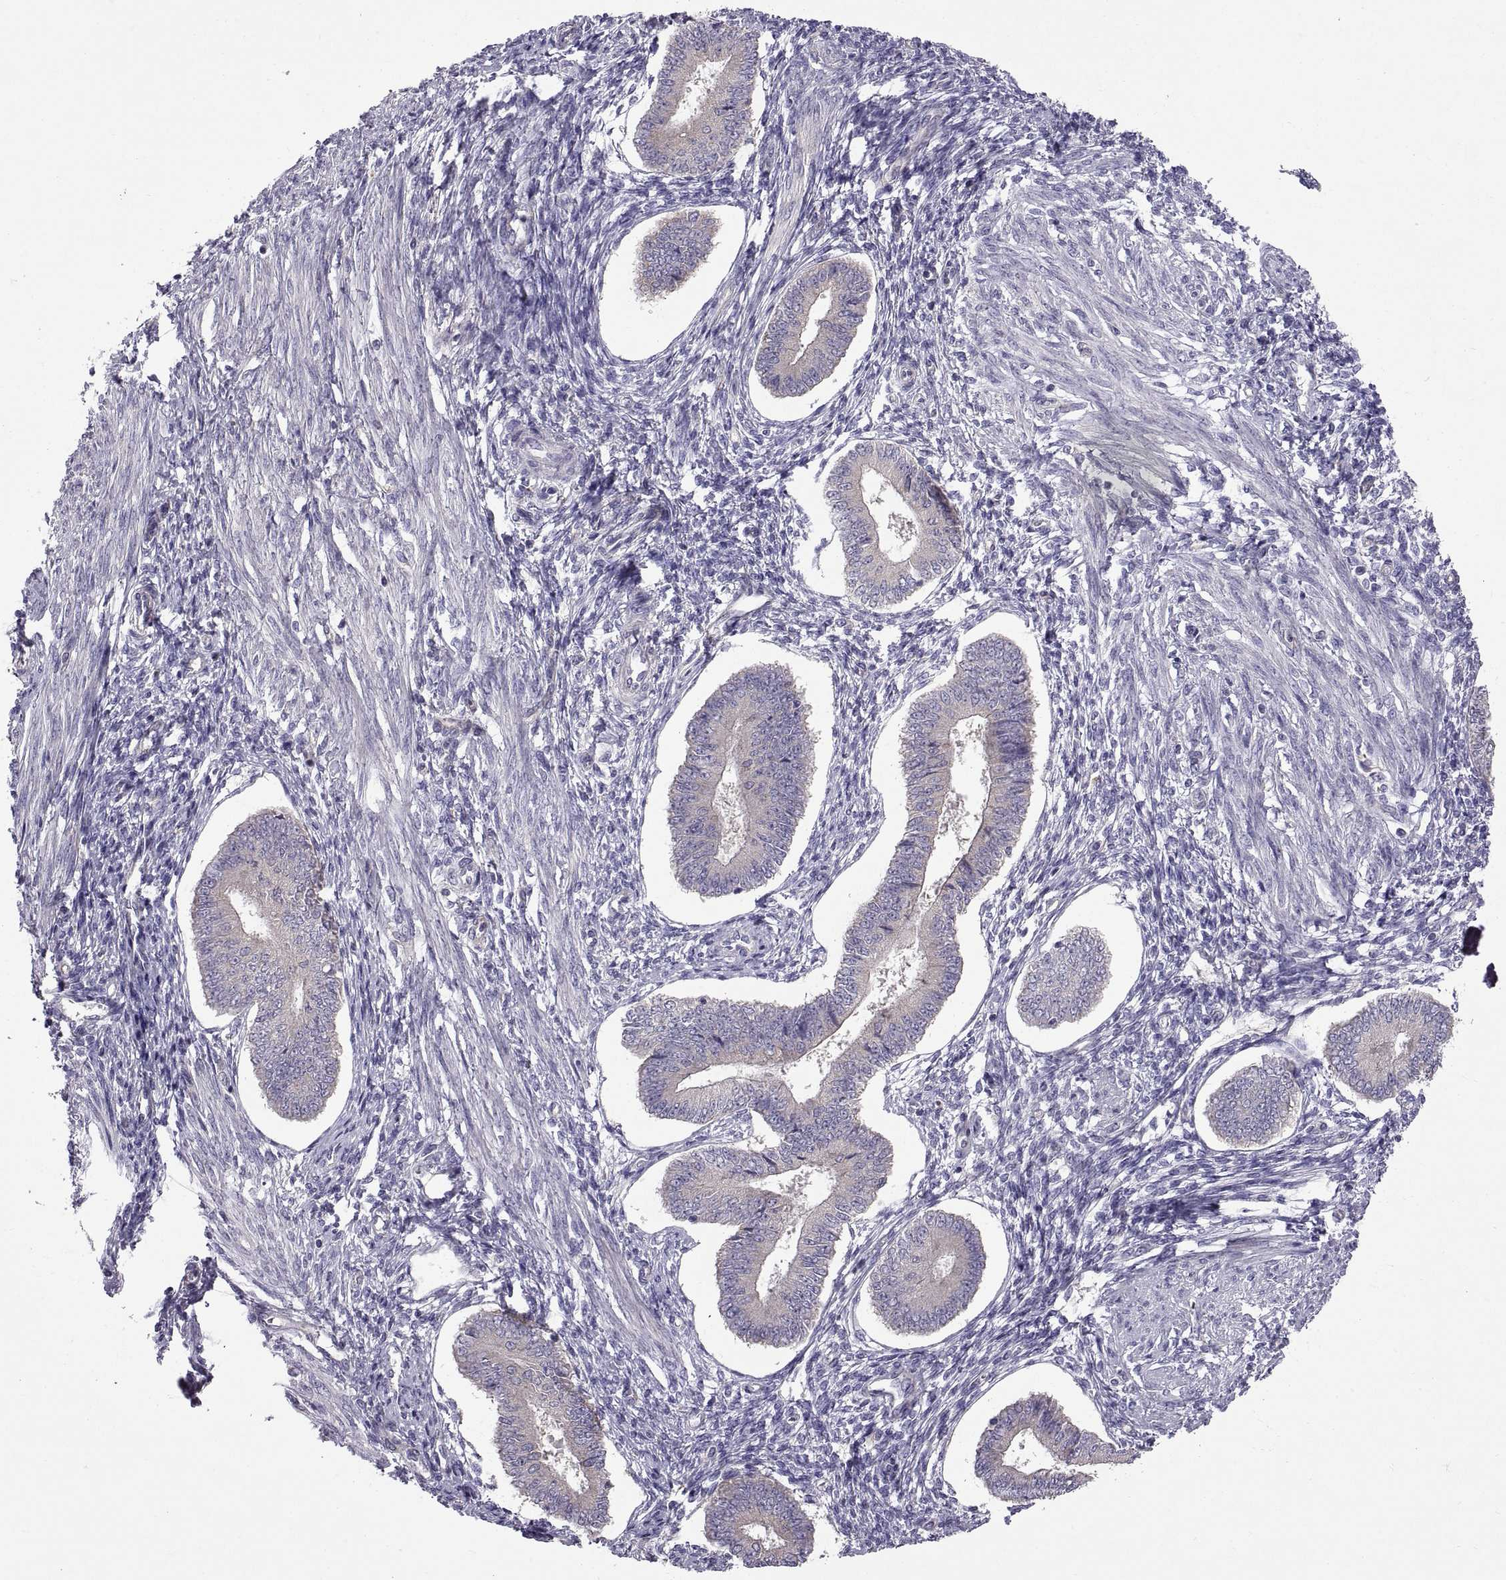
{"staining": {"intensity": "negative", "quantity": "none", "location": "none"}, "tissue": "endometrium", "cell_type": "Cells in endometrial stroma", "image_type": "normal", "snomed": [{"axis": "morphology", "description": "Normal tissue, NOS"}, {"axis": "topography", "description": "Endometrium"}], "caption": "The immunohistochemistry micrograph has no significant expression in cells in endometrial stroma of endometrium.", "gene": "ARSL", "patient": {"sex": "female", "age": 42}}